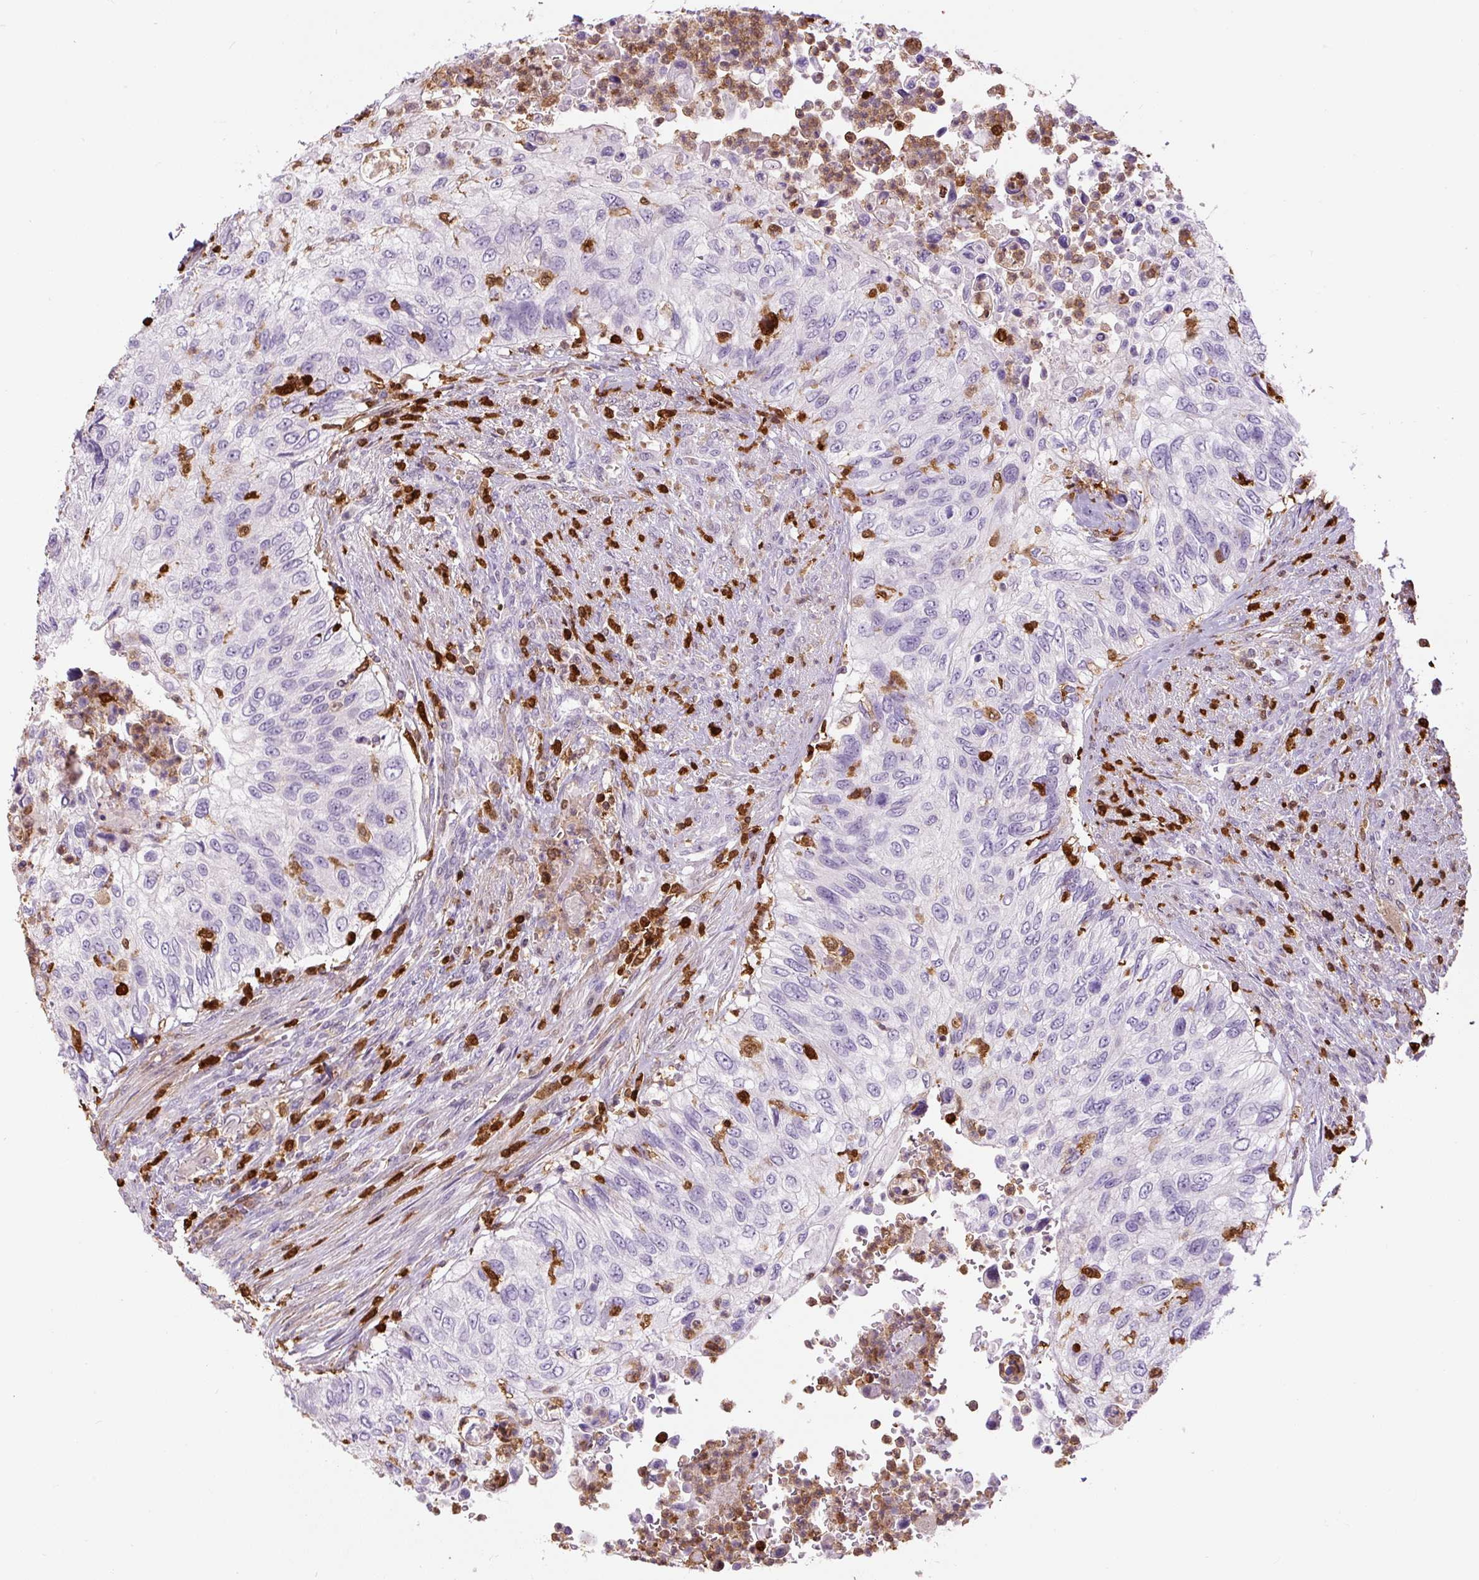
{"staining": {"intensity": "negative", "quantity": "none", "location": "none"}, "tissue": "urothelial cancer", "cell_type": "Tumor cells", "image_type": "cancer", "snomed": [{"axis": "morphology", "description": "Urothelial carcinoma, High grade"}, {"axis": "topography", "description": "Urinary bladder"}], "caption": "Human urothelial cancer stained for a protein using immunohistochemistry (IHC) exhibits no positivity in tumor cells.", "gene": "S100A4", "patient": {"sex": "female", "age": 60}}